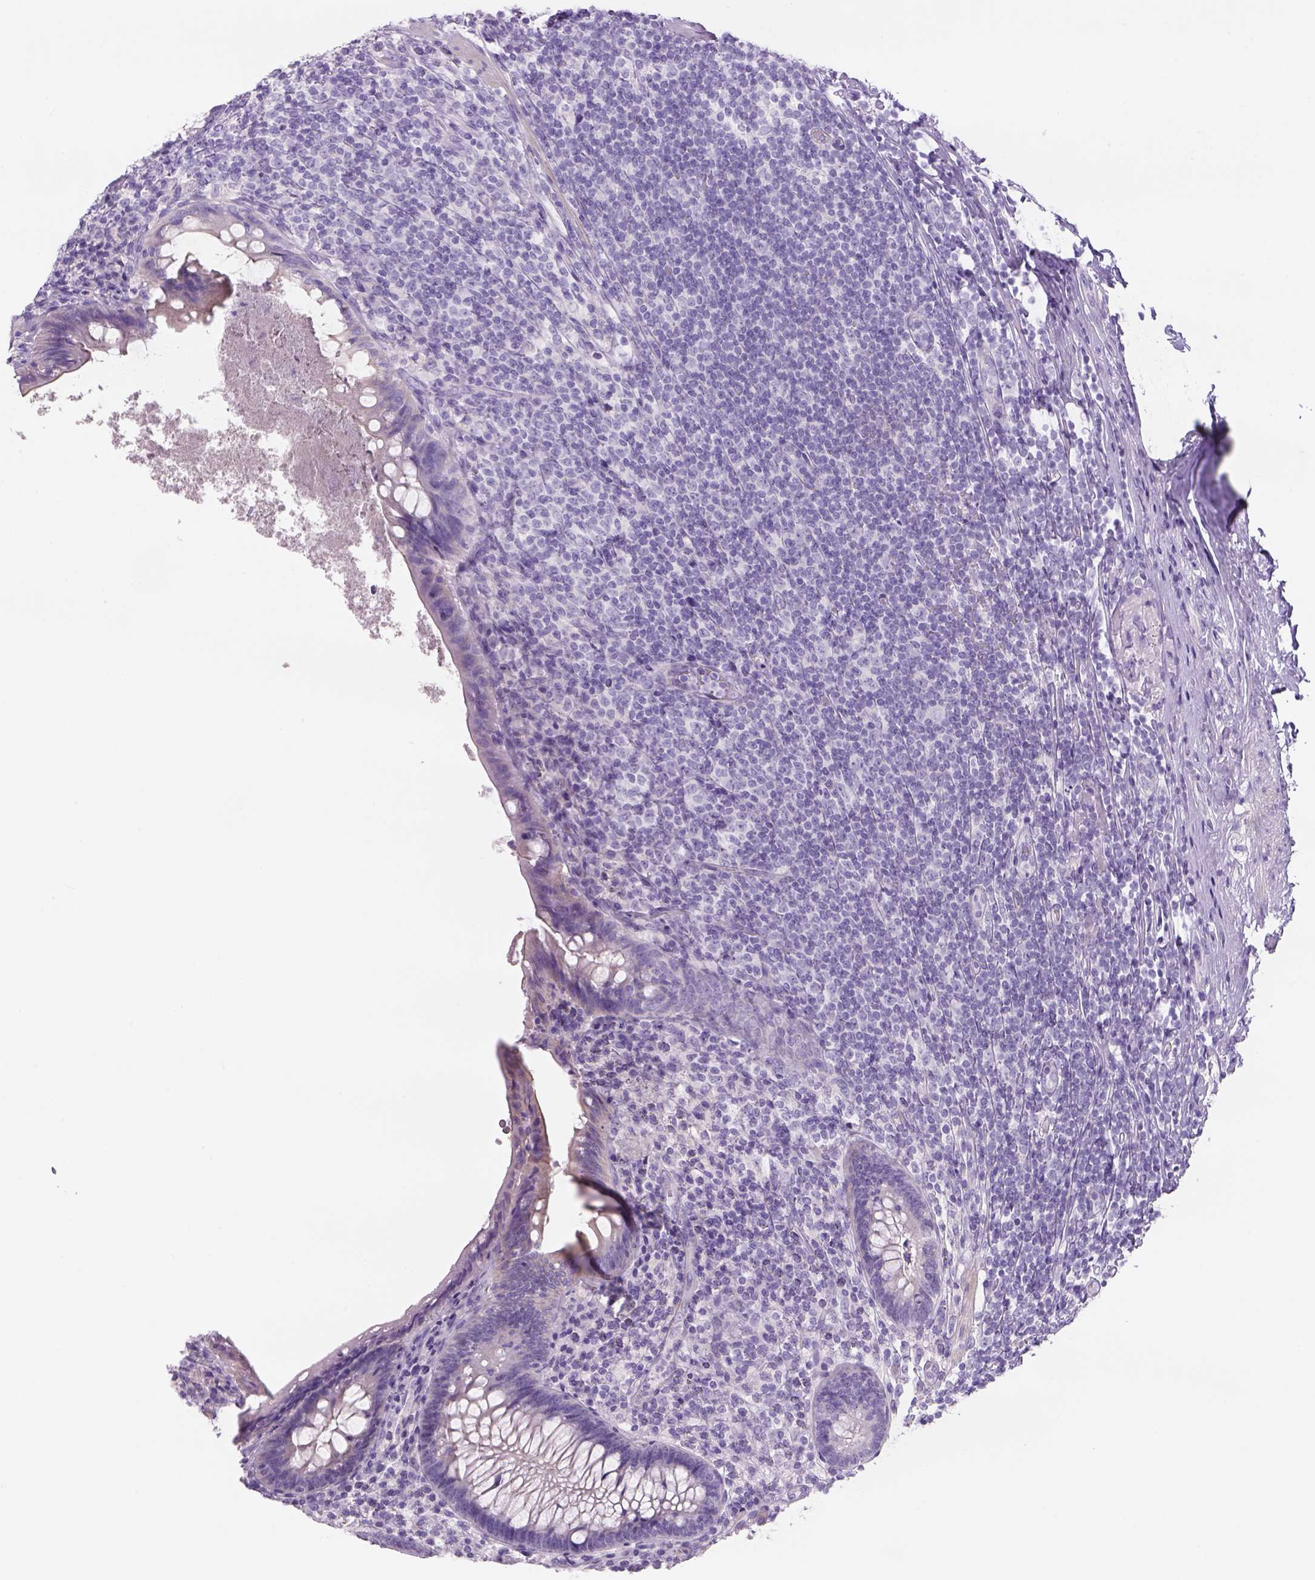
{"staining": {"intensity": "negative", "quantity": "none", "location": "none"}, "tissue": "appendix", "cell_type": "Glandular cells", "image_type": "normal", "snomed": [{"axis": "morphology", "description": "Normal tissue, NOS"}, {"axis": "topography", "description": "Appendix"}], "caption": "This photomicrograph is of unremarkable appendix stained with immunohistochemistry (IHC) to label a protein in brown with the nuclei are counter-stained blue. There is no expression in glandular cells.", "gene": "TENM4", "patient": {"sex": "male", "age": 47}}